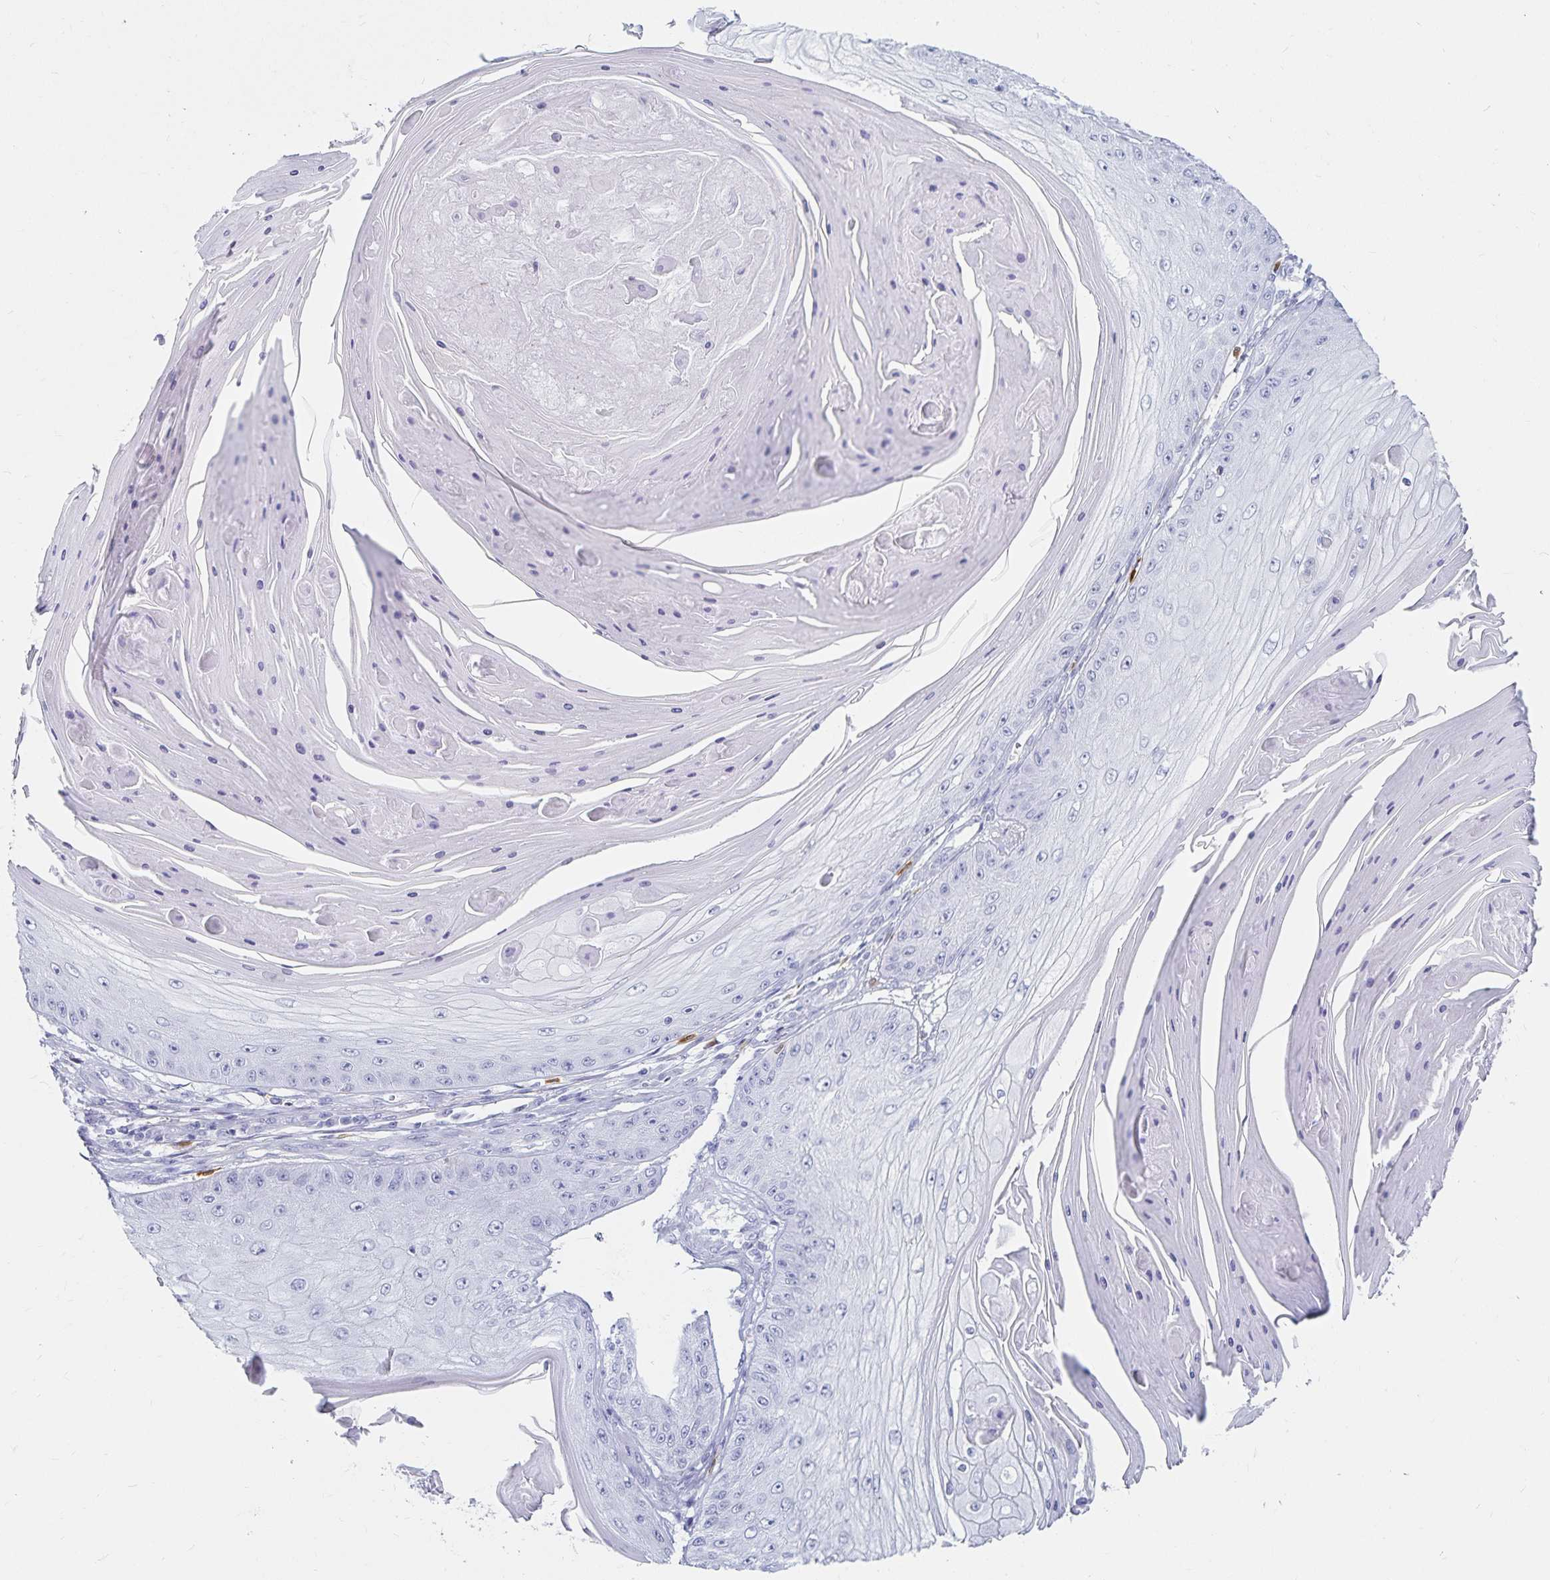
{"staining": {"intensity": "negative", "quantity": "none", "location": "none"}, "tissue": "skin cancer", "cell_type": "Tumor cells", "image_type": "cancer", "snomed": [{"axis": "morphology", "description": "Squamous cell carcinoma, NOS"}, {"axis": "topography", "description": "Skin"}], "caption": "There is no significant staining in tumor cells of skin cancer.", "gene": "TNIP1", "patient": {"sex": "male", "age": 70}}